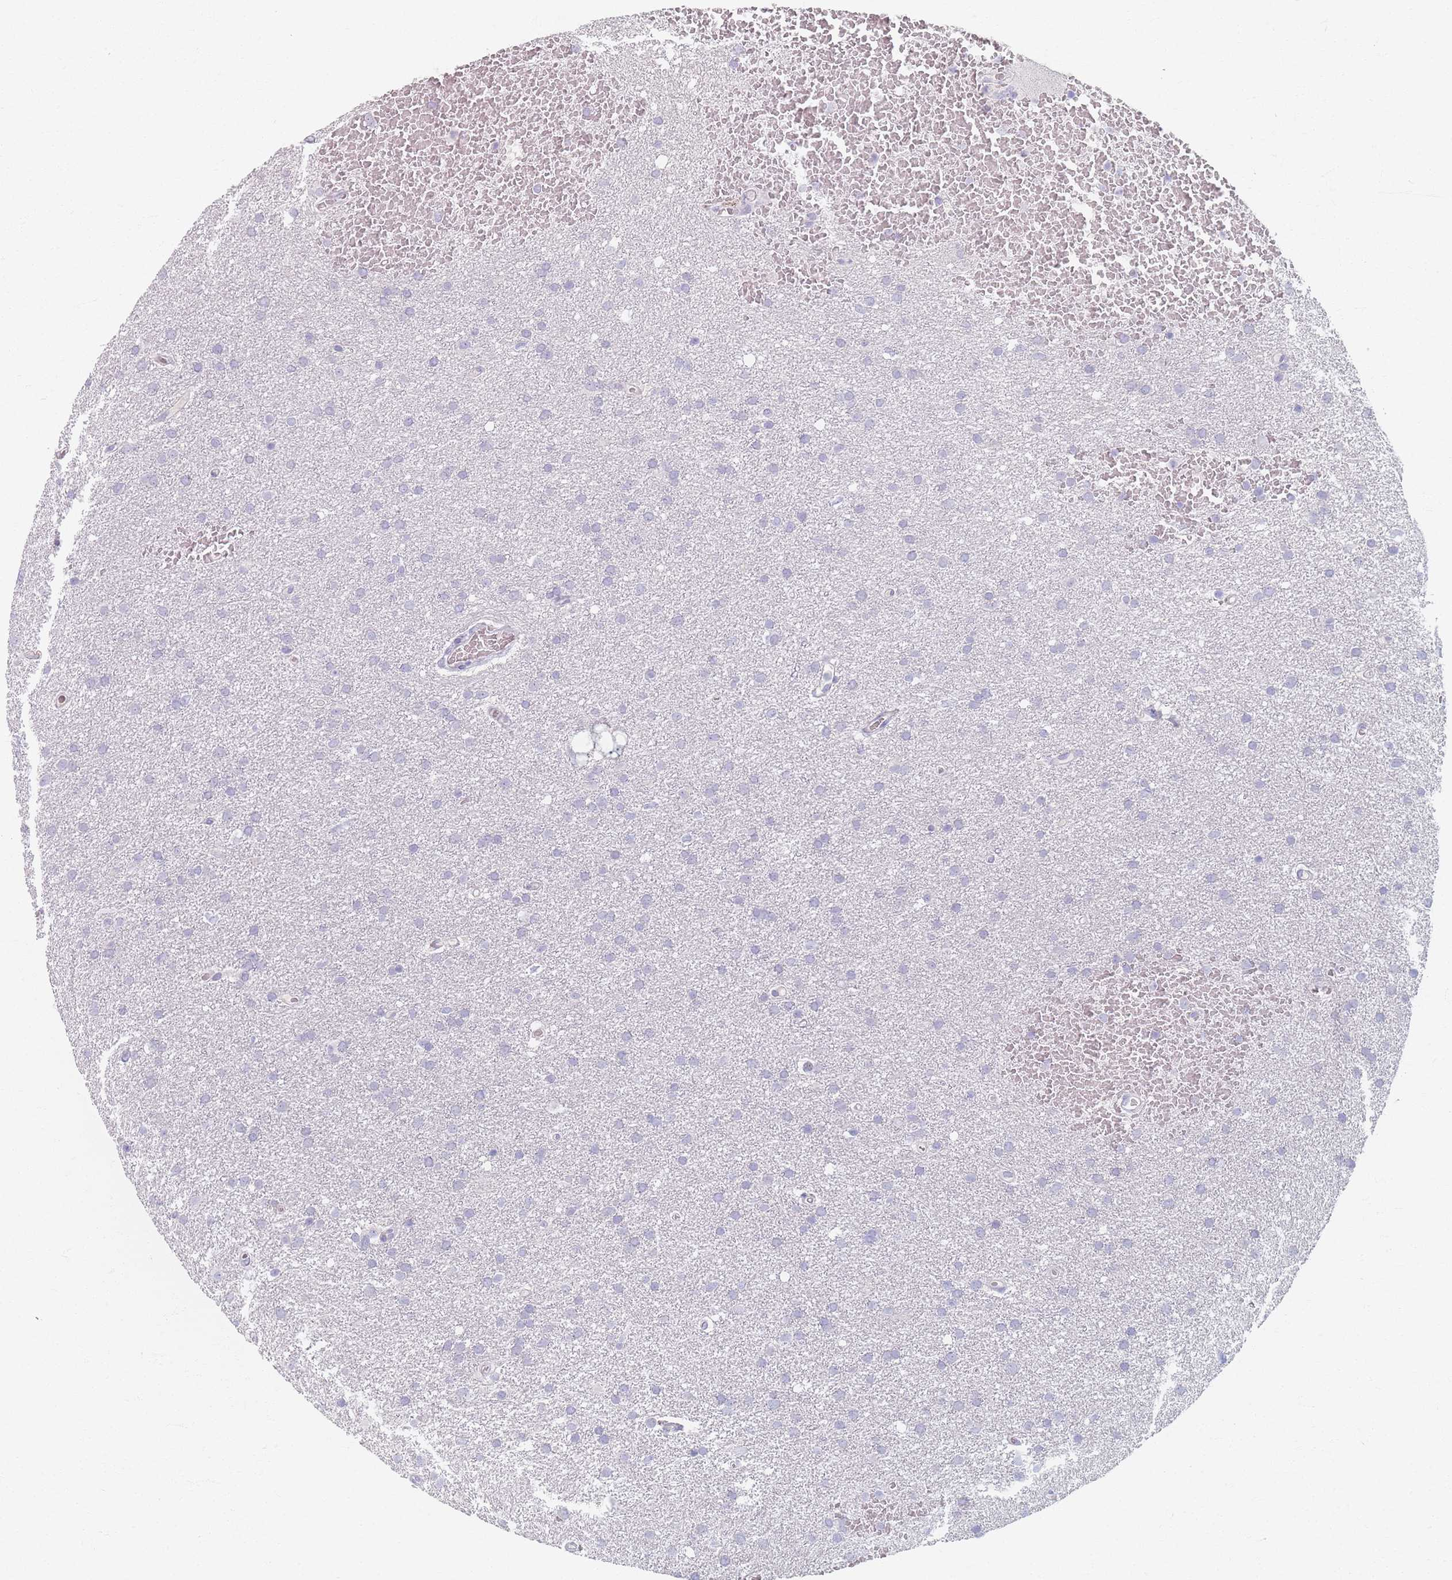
{"staining": {"intensity": "negative", "quantity": "none", "location": "none"}, "tissue": "glioma", "cell_type": "Tumor cells", "image_type": "cancer", "snomed": [{"axis": "morphology", "description": "Glioma, malignant, High grade"}, {"axis": "topography", "description": "Cerebral cortex"}], "caption": "Histopathology image shows no protein staining in tumor cells of glioma tissue. (Stains: DAB IHC with hematoxylin counter stain, Microscopy: brightfield microscopy at high magnification).", "gene": "PIGM", "patient": {"sex": "female", "age": 36}}